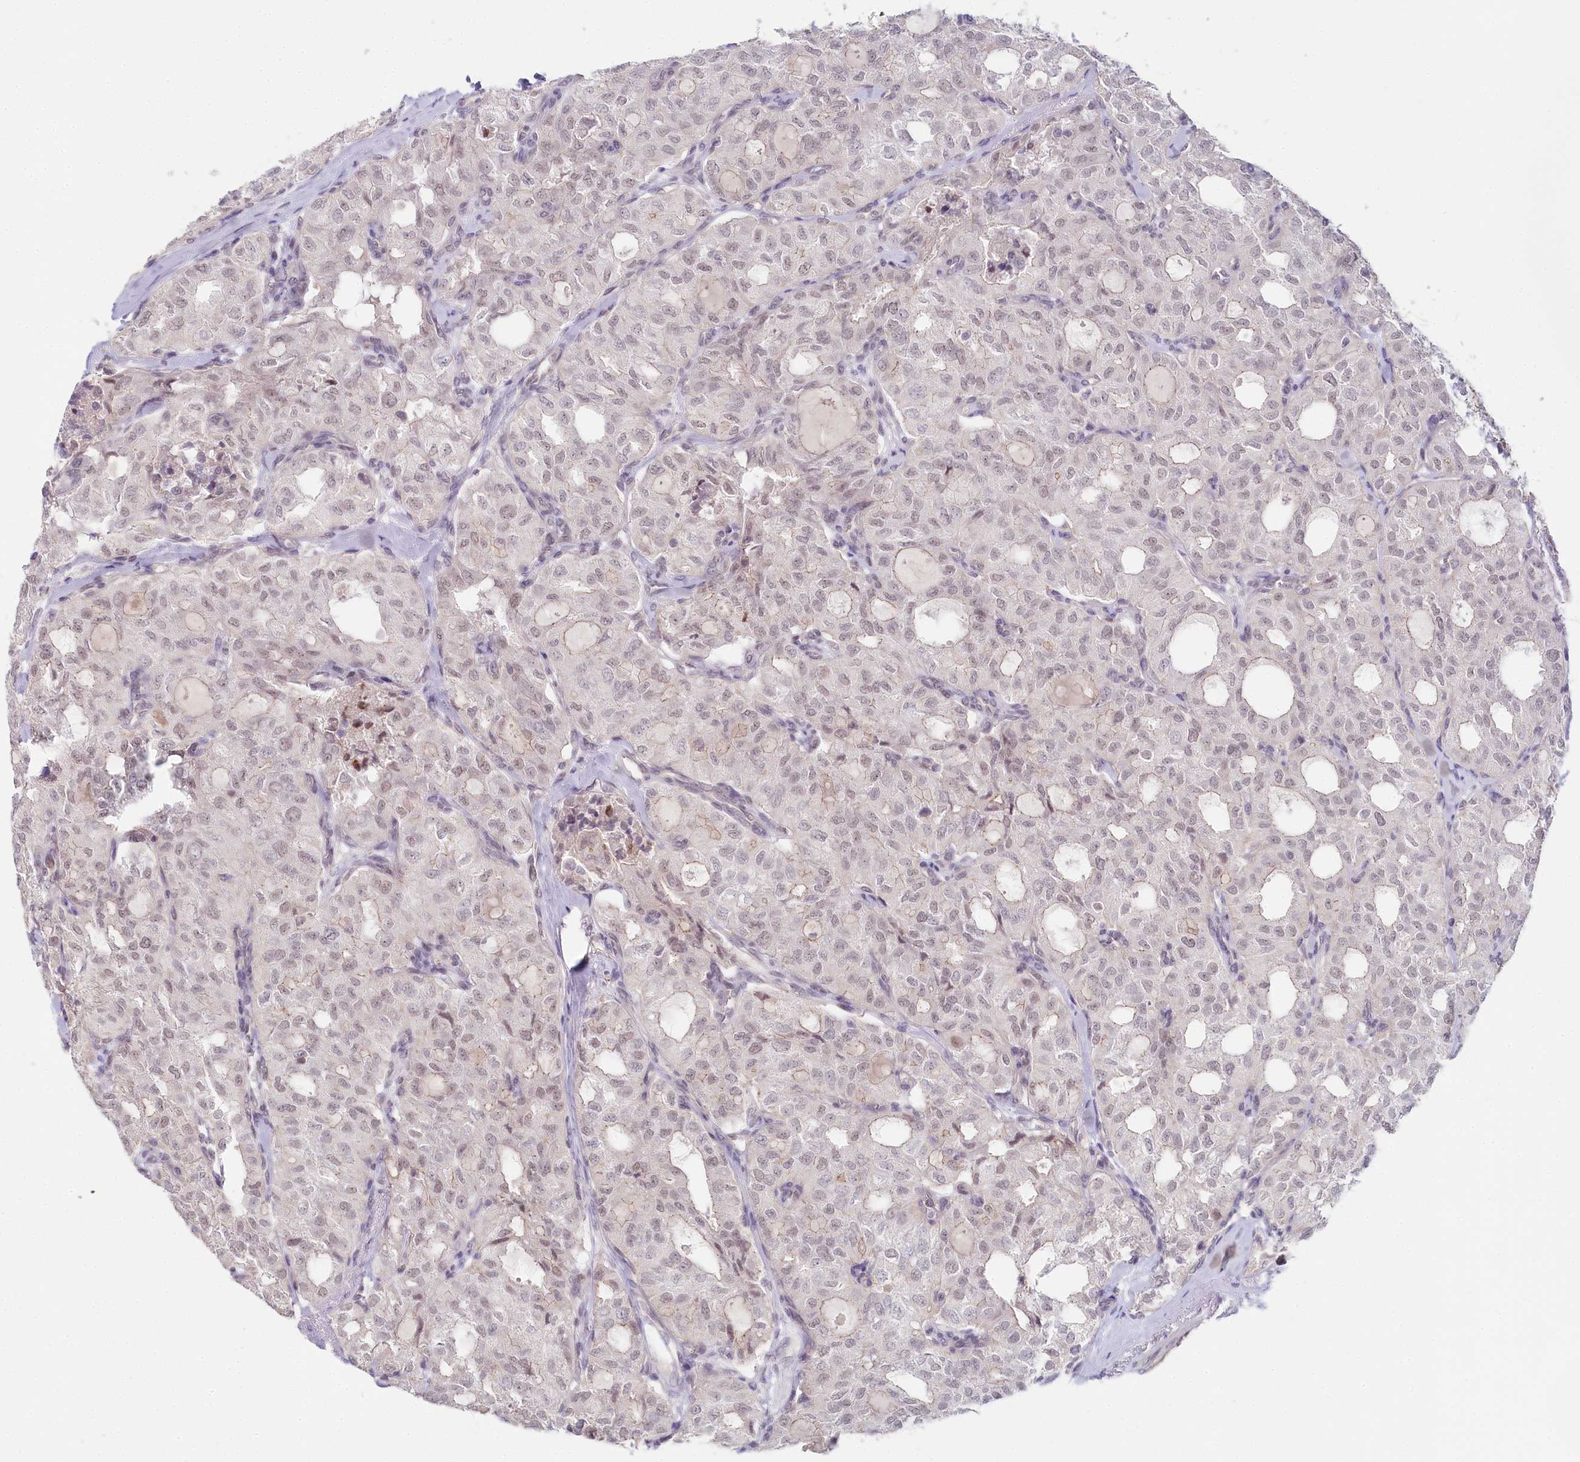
{"staining": {"intensity": "weak", "quantity": "25%-75%", "location": "nuclear"}, "tissue": "thyroid cancer", "cell_type": "Tumor cells", "image_type": "cancer", "snomed": [{"axis": "morphology", "description": "Follicular adenoma carcinoma, NOS"}, {"axis": "topography", "description": "Thyroid gland"}], "caption": "A low amount of weak nuclear positivity is seen in approximately 25%-75% of tumor cells in follicular adenoma carcinoma (thyroid) tissue. The staining was performed using DAB to visualize the protein expression in brown, while the nuclei were stained in blue with hematoxylin (Magnification: 20x).", "gene": "AMTN", "patient": {"sex": "male", "age": 75}}